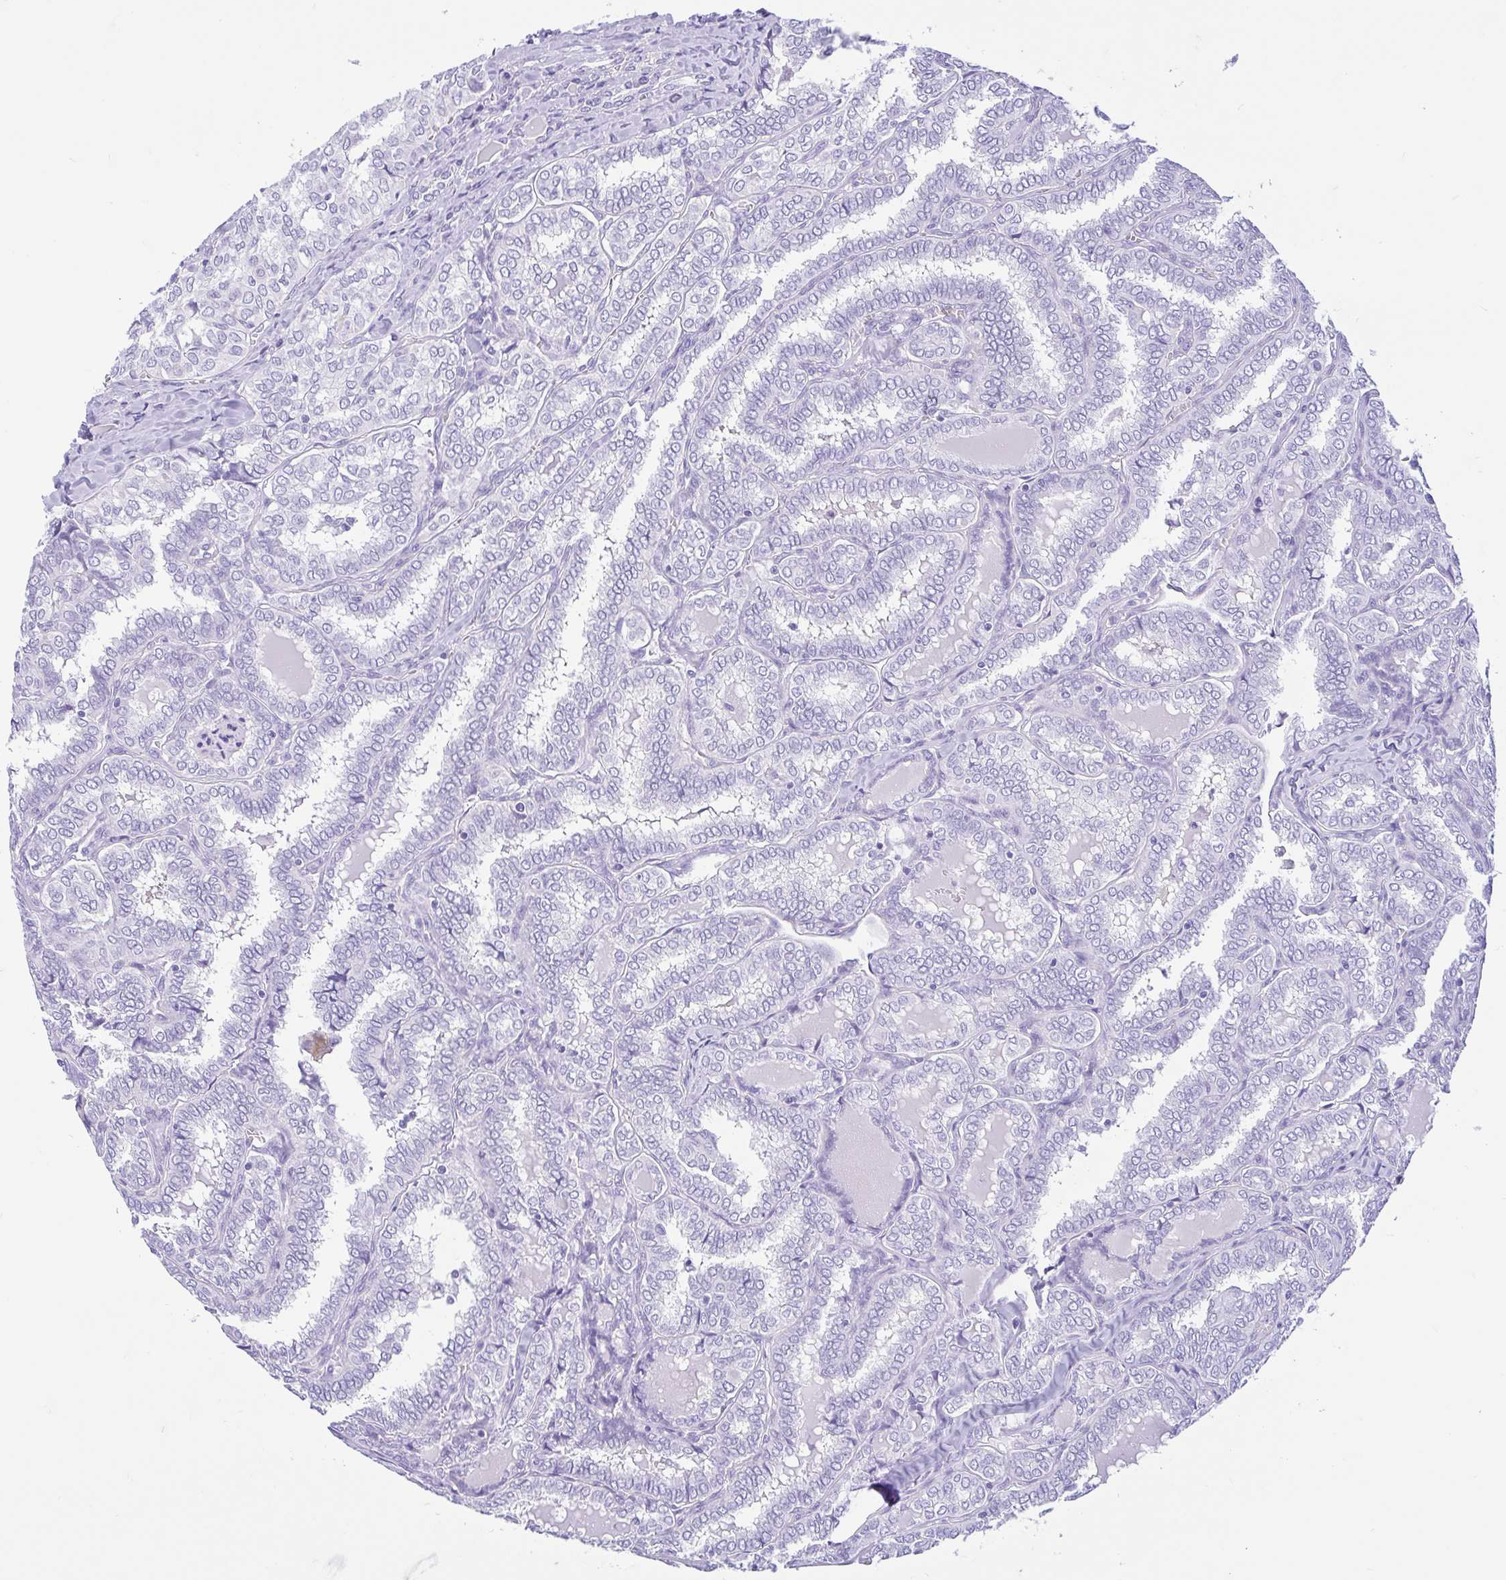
{"staining": {"intensity": "negative", "quantity": "none", "location": "none"}, "tissue": "thyroid cancer", "cell_type": "Tumor cells", "image_type": "cancer", "snomed": [{"axis": "morphology", "description": "Papillary adenocarcinoma, NOS"}, {"axis": "topography", "description": "Thyroid gland"}], "caption": "Tumor cells are negative for protein expression in human papillary adenocarcinoma (thyroid).", "gene": "OR4N4", "patient": {"sex": "female", "age": 30}}